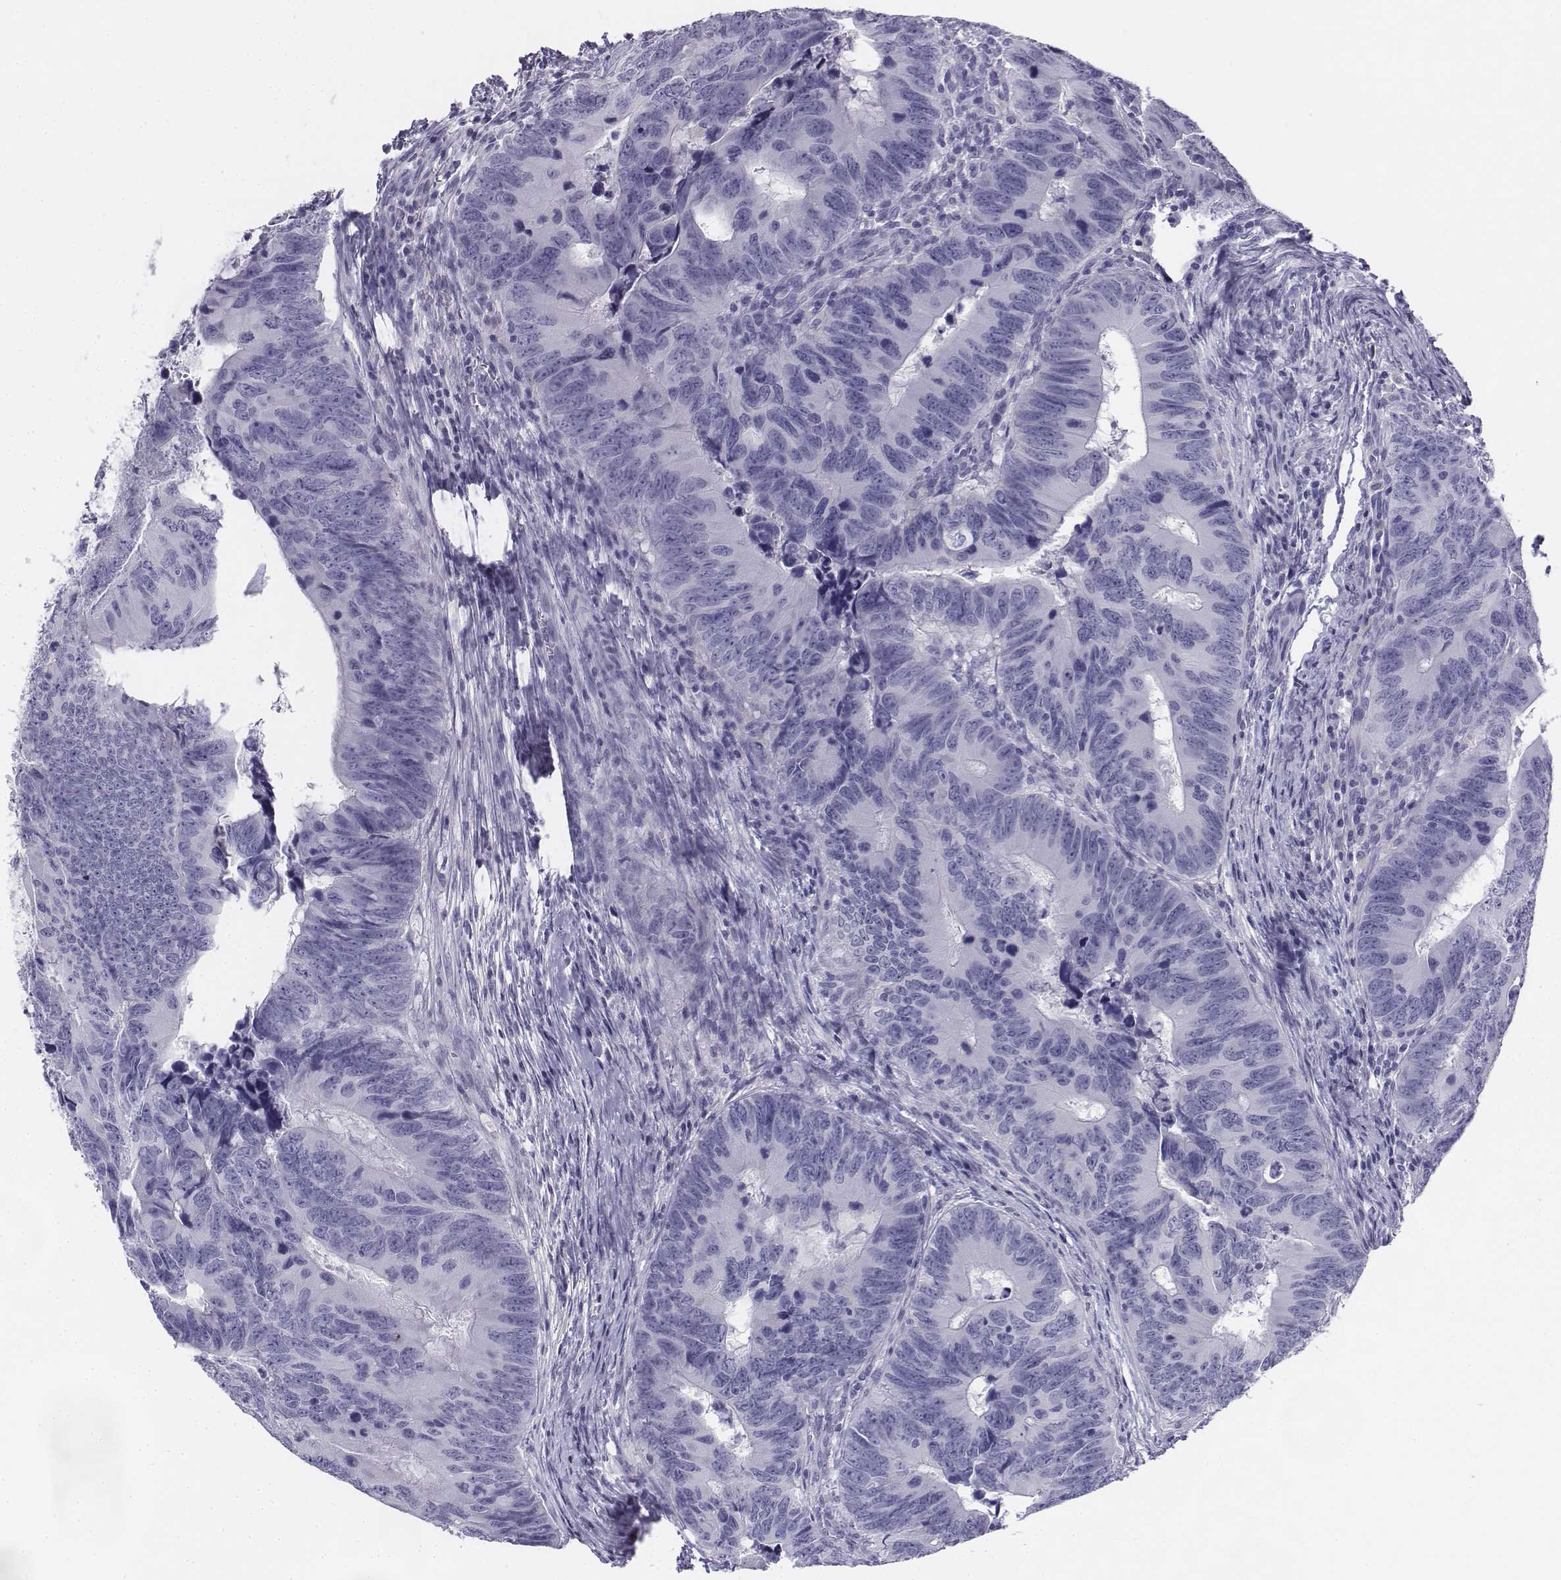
{"staining": {"intensity": "negative", "quantity": "none", "location": "none"}, "tissue": "colorectal cancer", "cell_type": "Tumor cells", "image_type": "cancer", "snomed": [{"axis": "morphology", "description": "Adenocarcinoma, NOS"}, {"axis": "topography", "description": "Colon"}], "caption": "The immunohistochemistry (IHC) photomicrograph has no significant expression in tumor cells of colorectal cancer (adenocarcinoma) tissue.", "gene": "TH", "patient": {"sex": "female", "age": 82}}